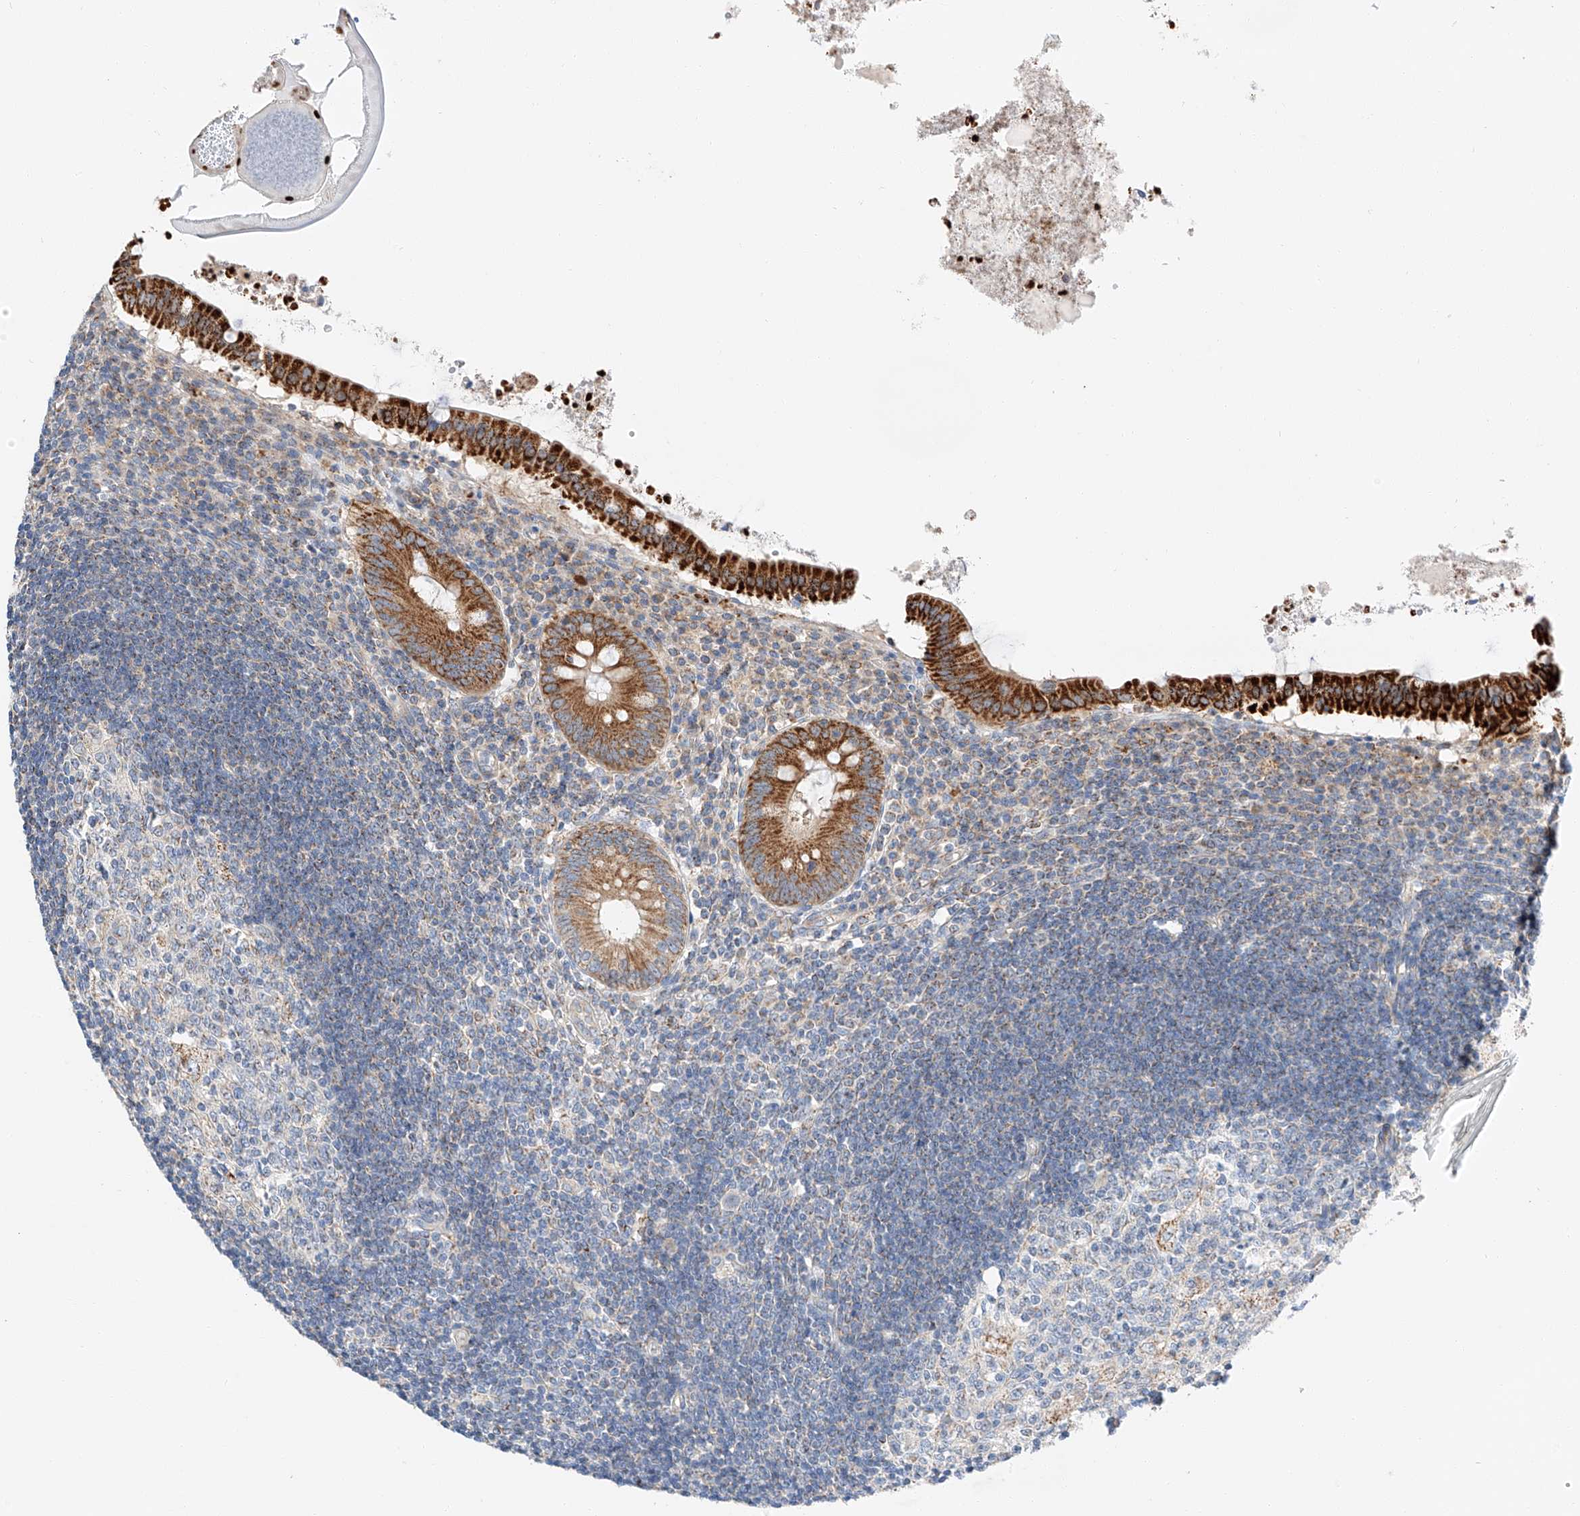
{"staining": {"intensity": "strong", "quantity": ">75%", "location": "cytoplasmic/membranous"}, "tissue": "appendix", "cell_type": "Glandular cells", "image_type": "normal", "snomed": [{"axis": "morphology", "description": "Normal tissue, NOS"}, {"axis": "topography", "description": "Appendix"}], "caption": "Immunohistochemical staining of normal appendix reveals high levels of strong cytoplasmic/membranous positivity in approximately >75% of glandular cells. Ihc stains the protein of interest in brown and the nuclei are stained blue.", "gene": "RUSC1", "patient": {"sex": "female", "age": 54}}